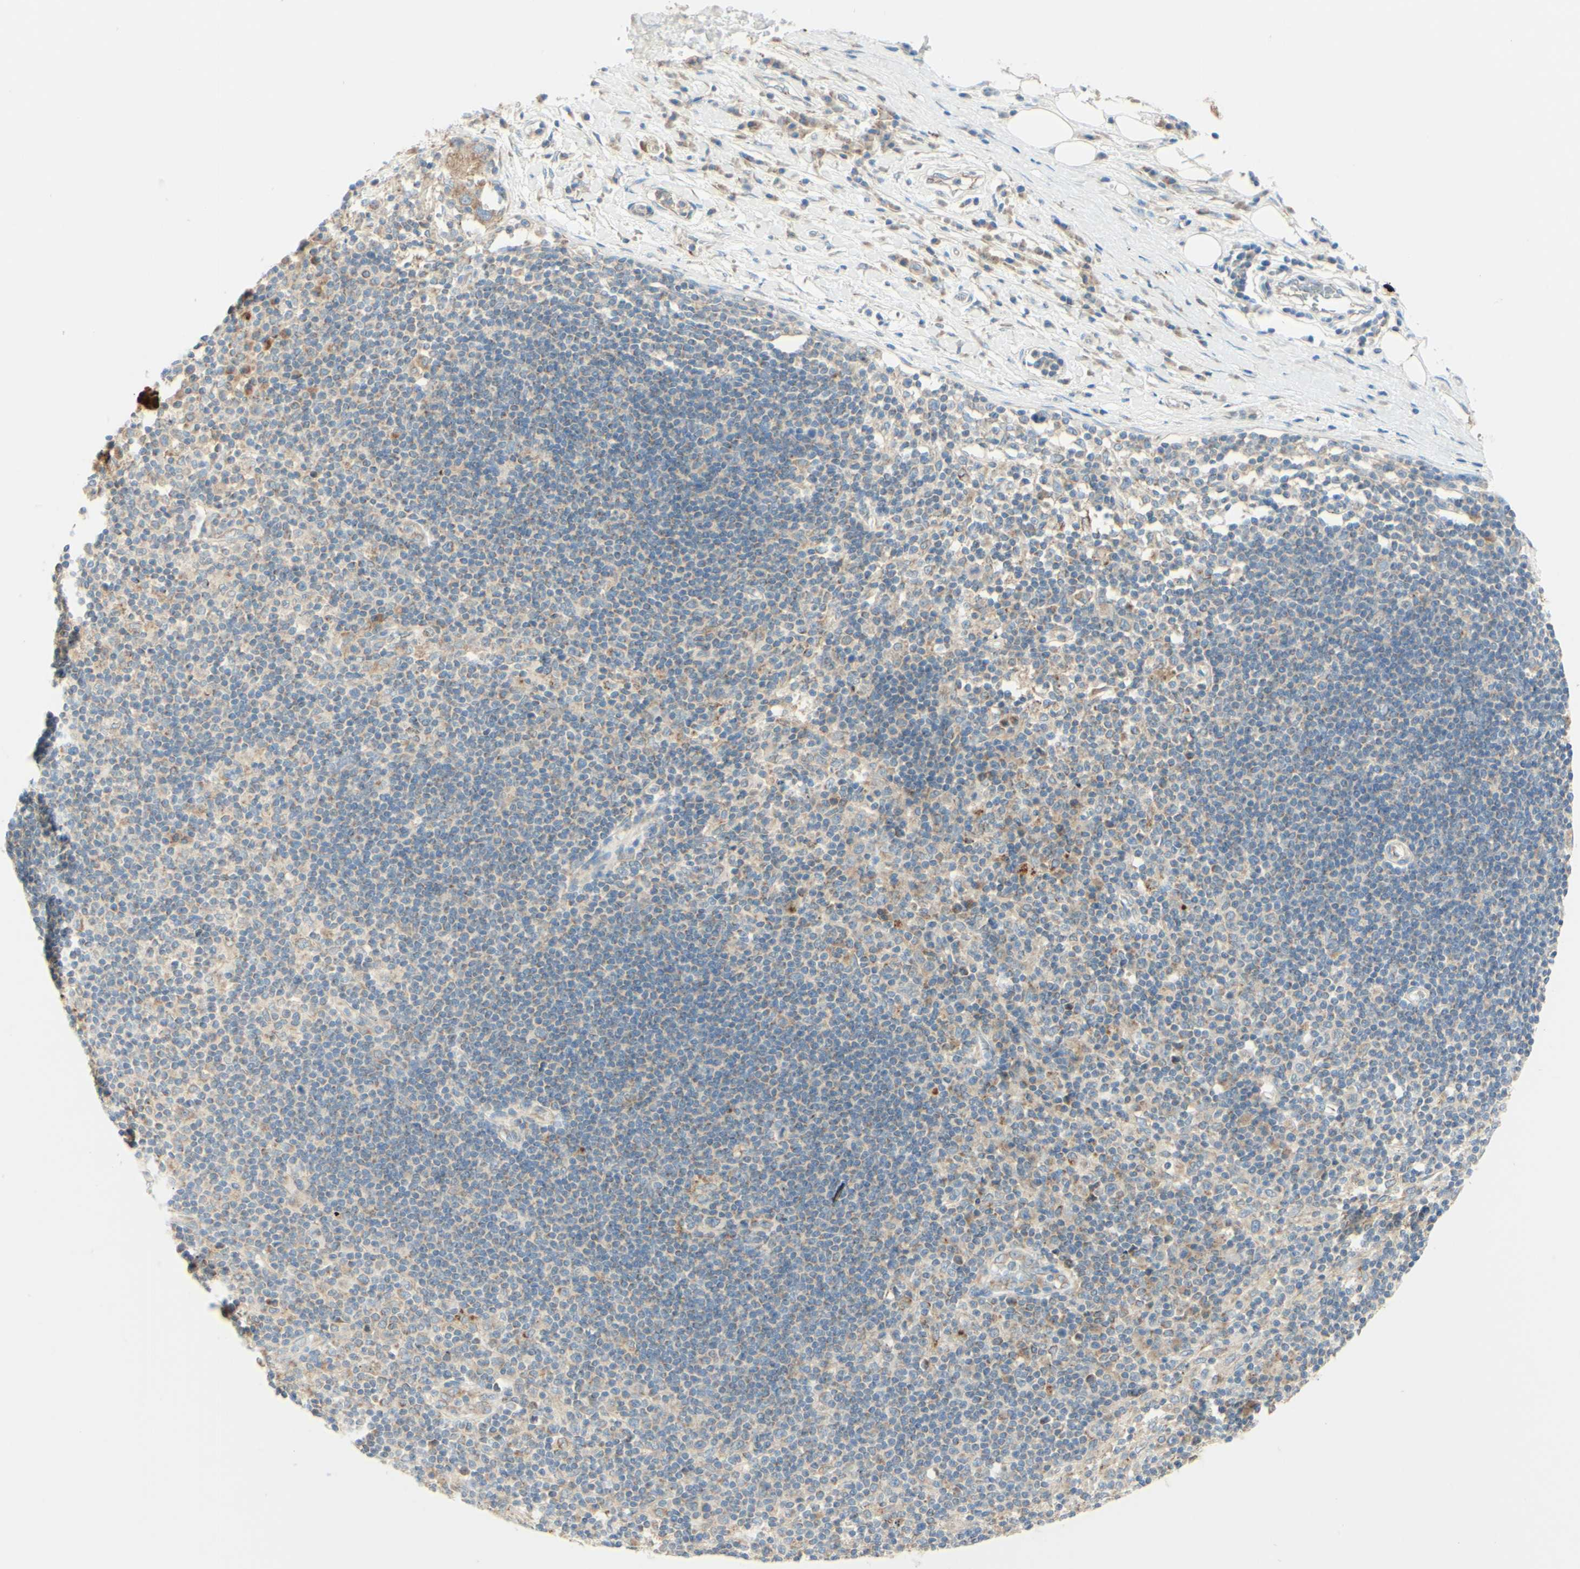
{"staining": {"intensity": "weak", "quantity": "25%-75%", "location": "cytoplasmic/membranous"}, "tissue": "adipose tissue", "cell_type": "Adipocytes", "image_type": "normal", "snomed": [{"axis": "morphology", "description": "Normal tissue, NOS"}, {"axis": "morphology", "description": "Adenocarcinoma, NOS"}, {"axis": "topography", "description": "Esophagus"}], "caption": "Immunohistochemical staining of benign human adipose tissue displays weak cytoplasmic/membranous protein positivity in about 25%-75% of adipocytes. The protein is stained brown, and the nuclei are stained in blue (DAB IHC with brightfield microscopy, high magnification).", "gene": "ARMC10", "patient": {"sex": "male", "age": 62}}